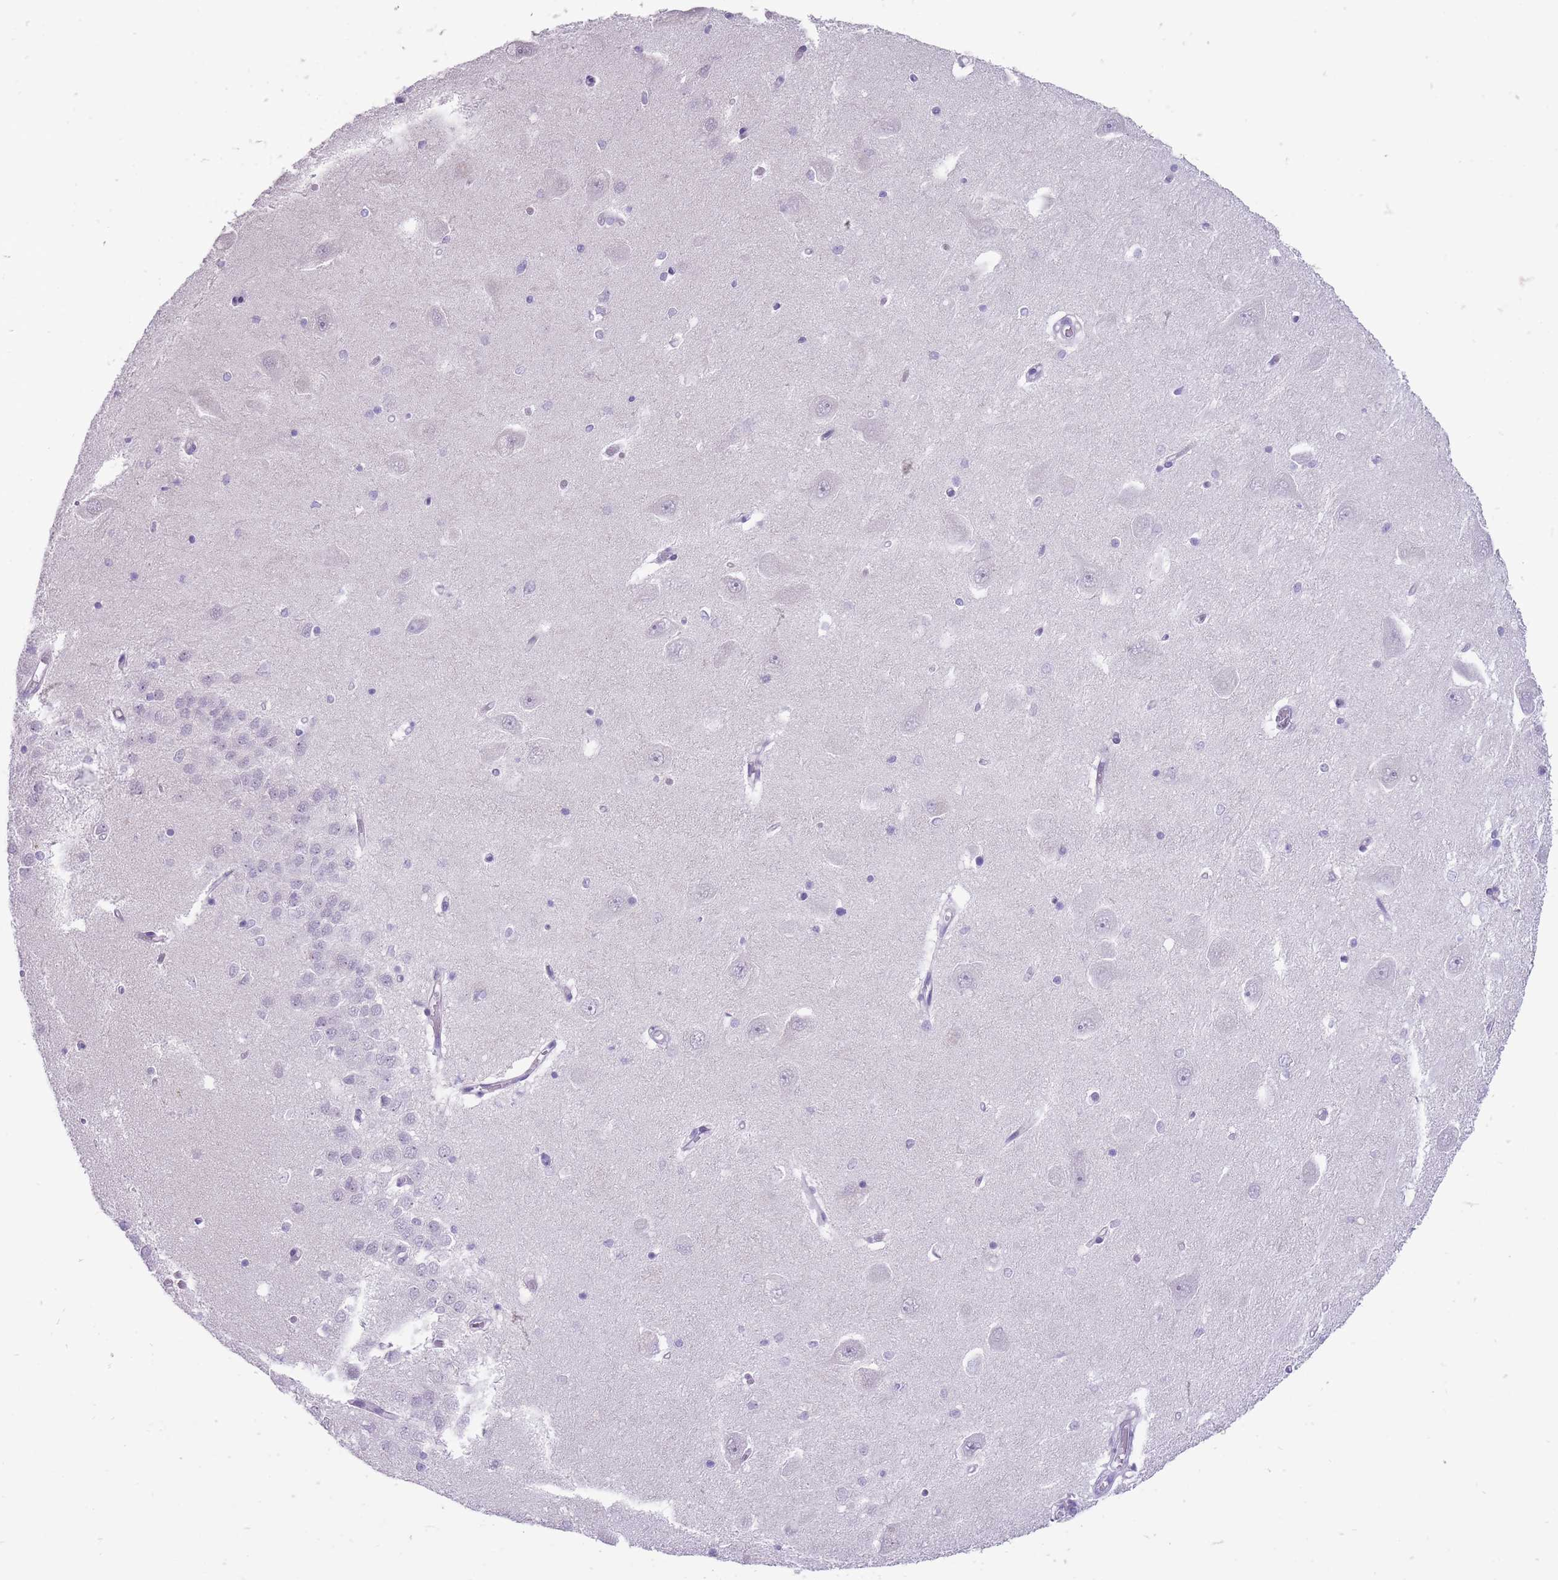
{"staining": {"intensity": "negative", "quantity": "none", "location": "none"}, "tissue": "hippocampus", "cell_type": "Glial cells", "image_type": "normal", "snomed": [{"axis": "morphology", "description": "Normal tissue, NOS"}, {"axis": "topography", "description": "Hippocampus"}], "caption": "This is a image of IHC staining of unremarkable hippocampus, which shows no positivity in glial cells.", "gene": "ERICH4", "patient": {"sex": "male", "age": 45}}